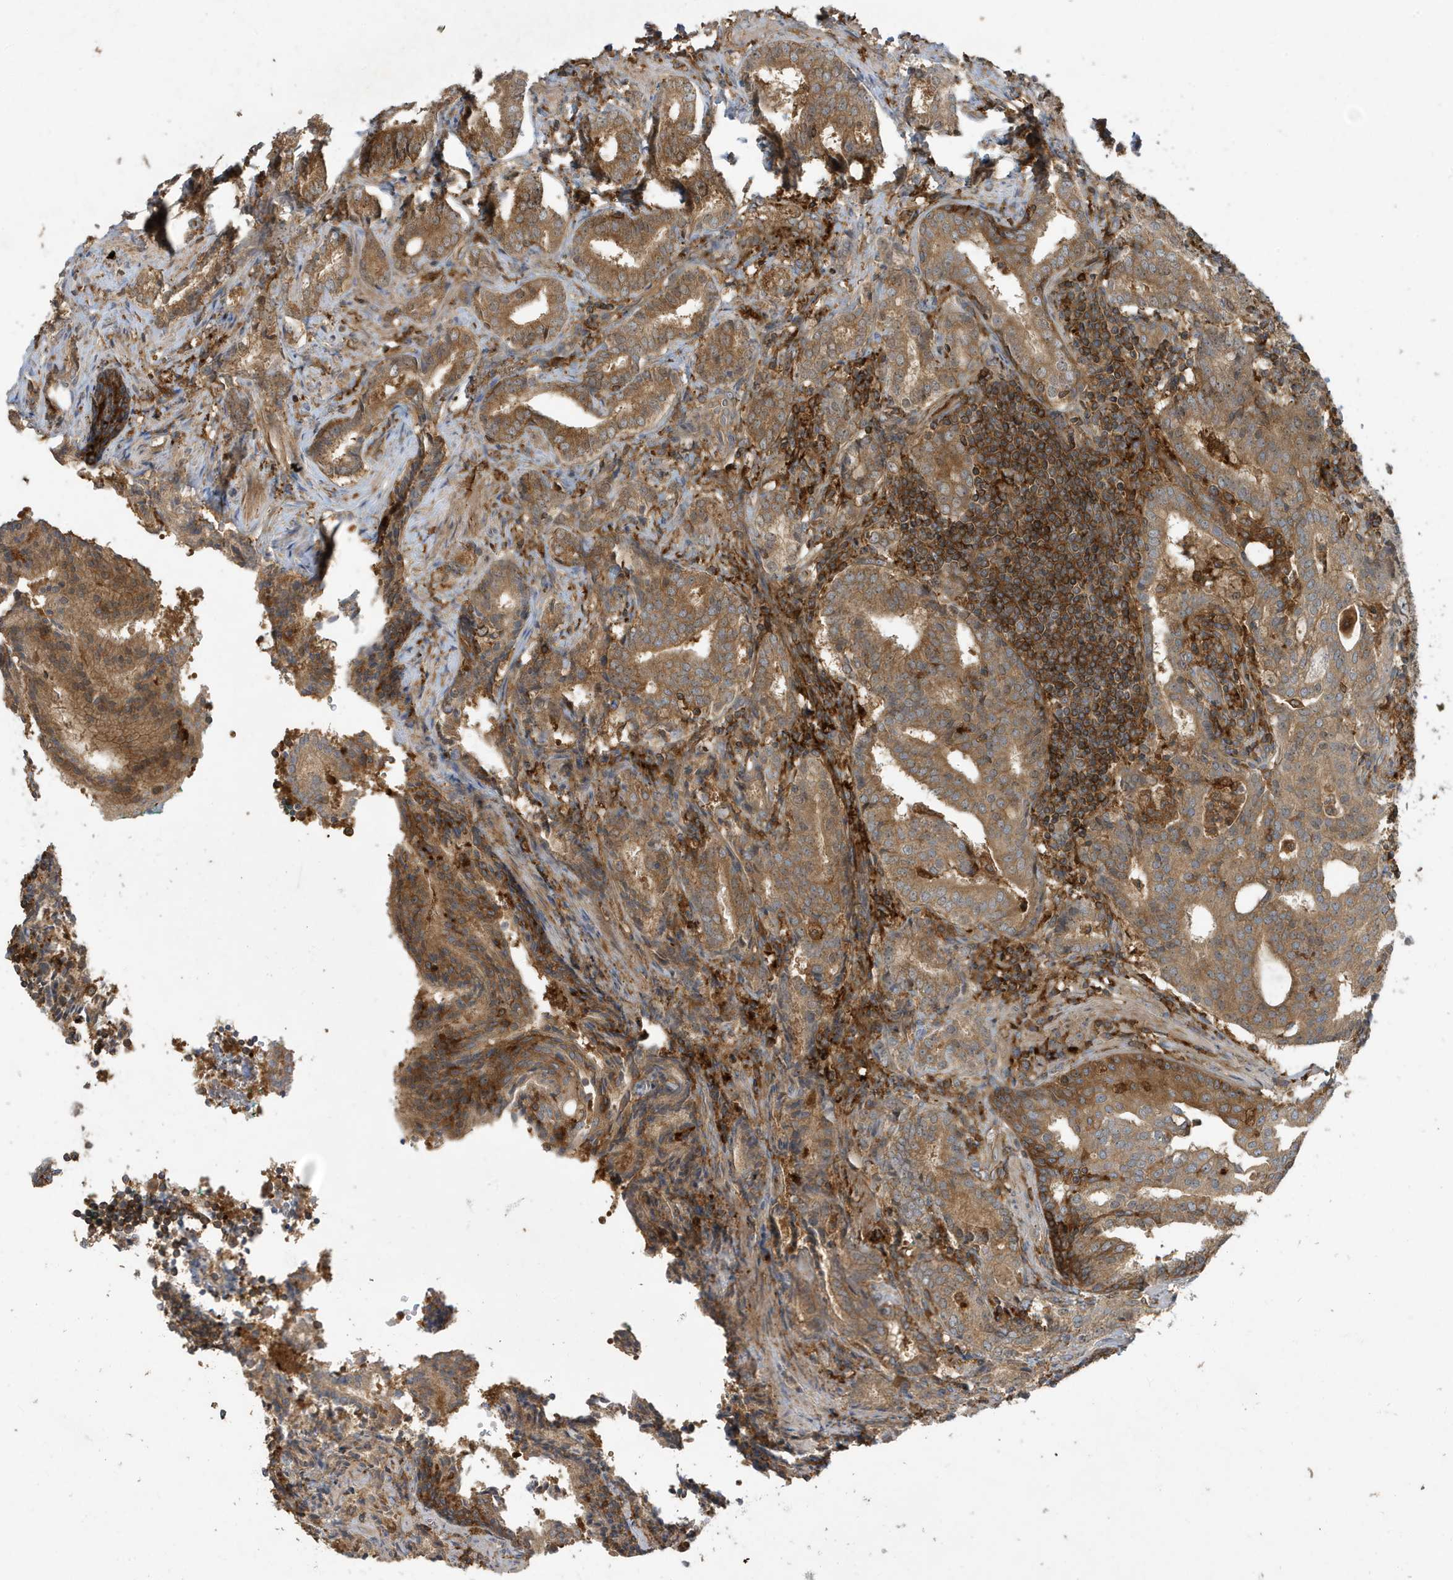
{"staining": {"intensity": "moderate", "quantity": ">75%", "location": "cytoplasmic/membranous"}, "tissue": "prostate cancer", "cell_type": "Tumor cells", "image_type": "cancer", "snomed": [{"axis": "morphology", "description": "Adenocarcinoma, High grade"}, {"axis": "topography", "description": "Prostate"}], "caption": "Immunohistochemistry micrograph of prostate adenocarcinoma (high-grade) stained for a protein (brown), which demonstrates medium levels of moderate cytoplasmic/membranous positivity in approximately >75% of tumor cells.", "gene": "ABTB1", "patient": {"sex": "male", "age": 63}}